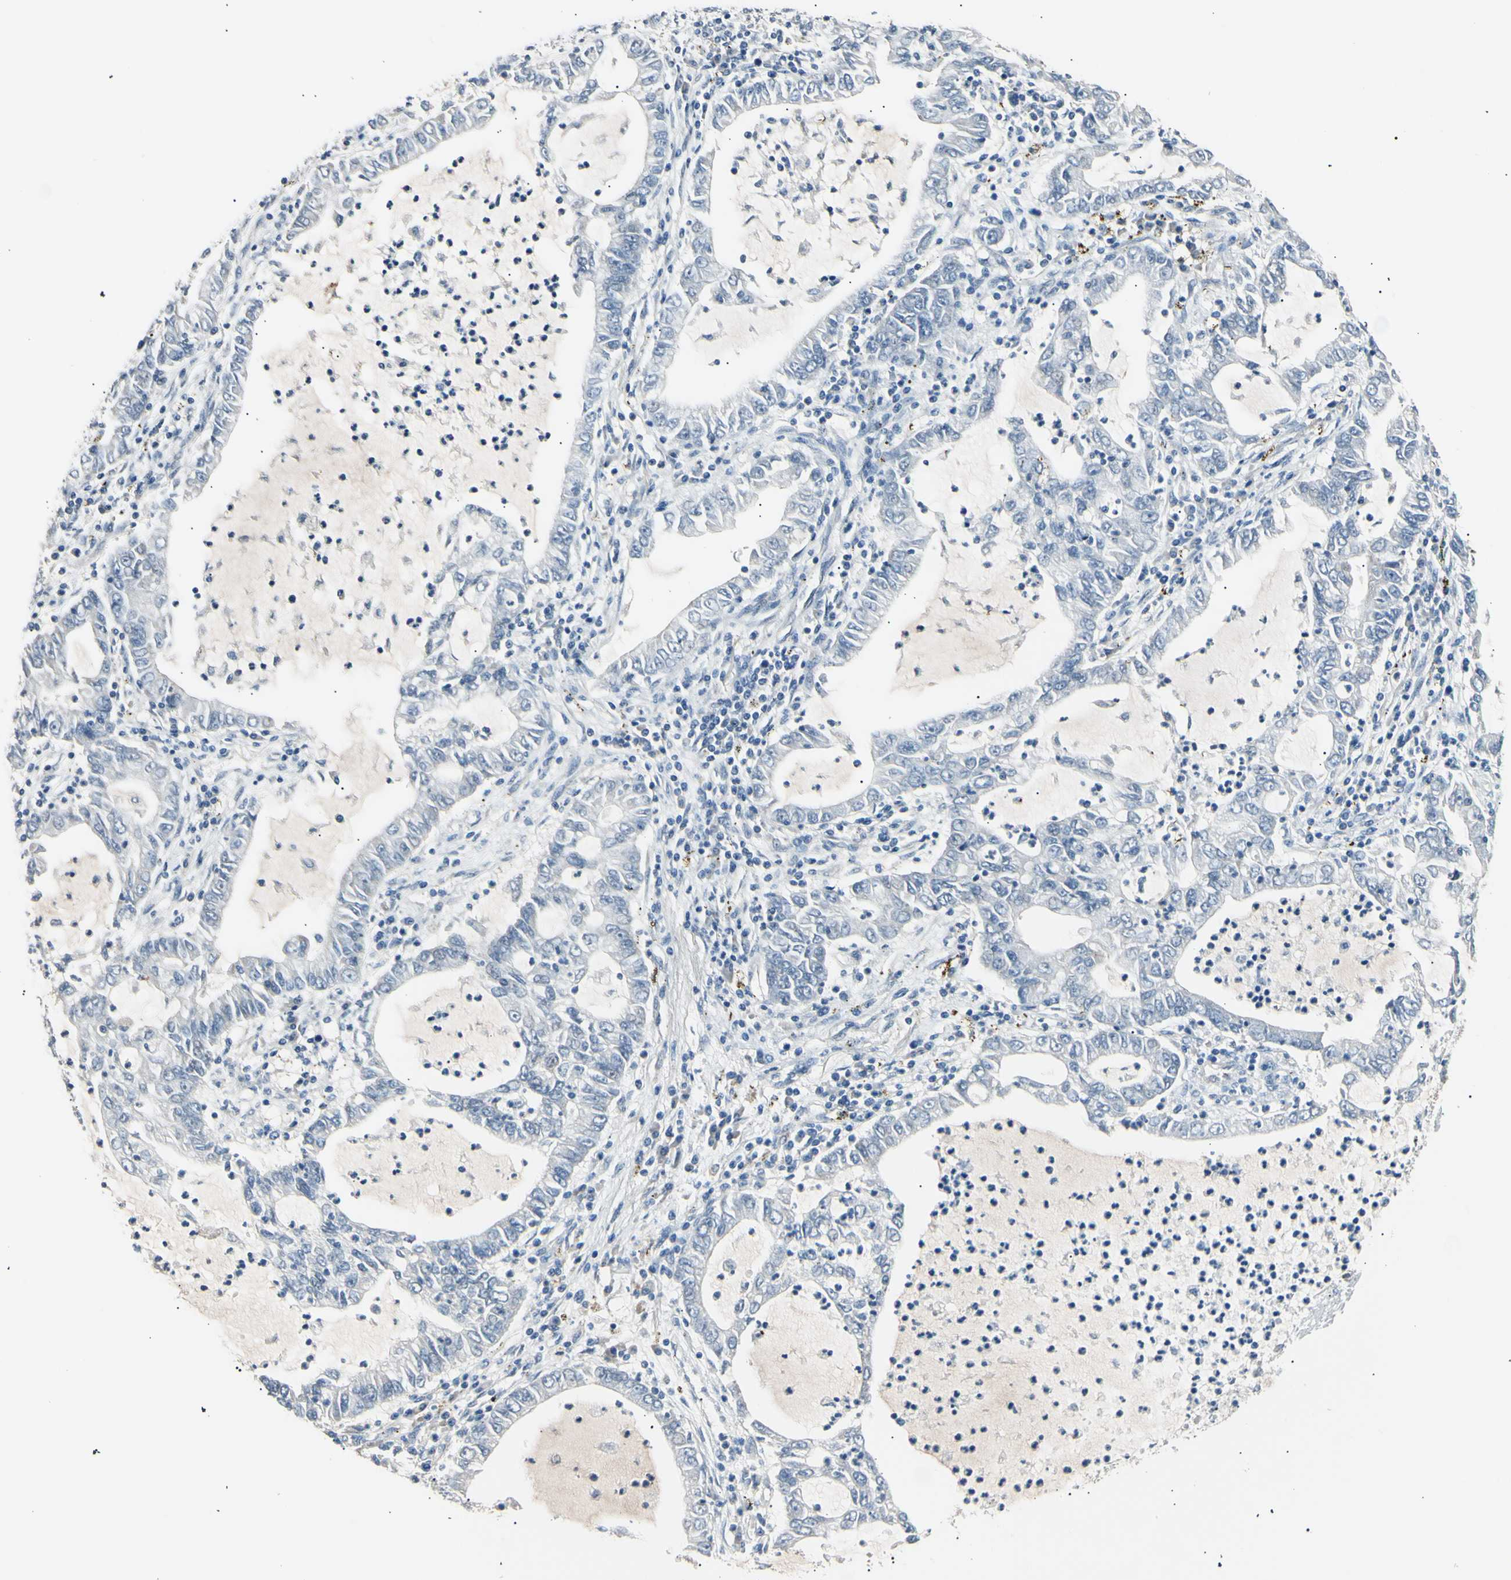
{"staining": {"intensity": "negative", "quantity": "none", "location": "none"}, "tissue": "lung cancer", "cell_type": "Tumor cells", "image_type": "cancer", "snomed": [{"axis": "morphology", "description": "Adenocarcinoma, NOS"}, {"axis": "topography", "description": "Lung"}], "caption": "Tumor cells are negative for protein expression in human lung adenocarcinoma. Nuclei are stained in blue.", "gene": "LDLR", "patient": {"sex": "female", "age": 51}}